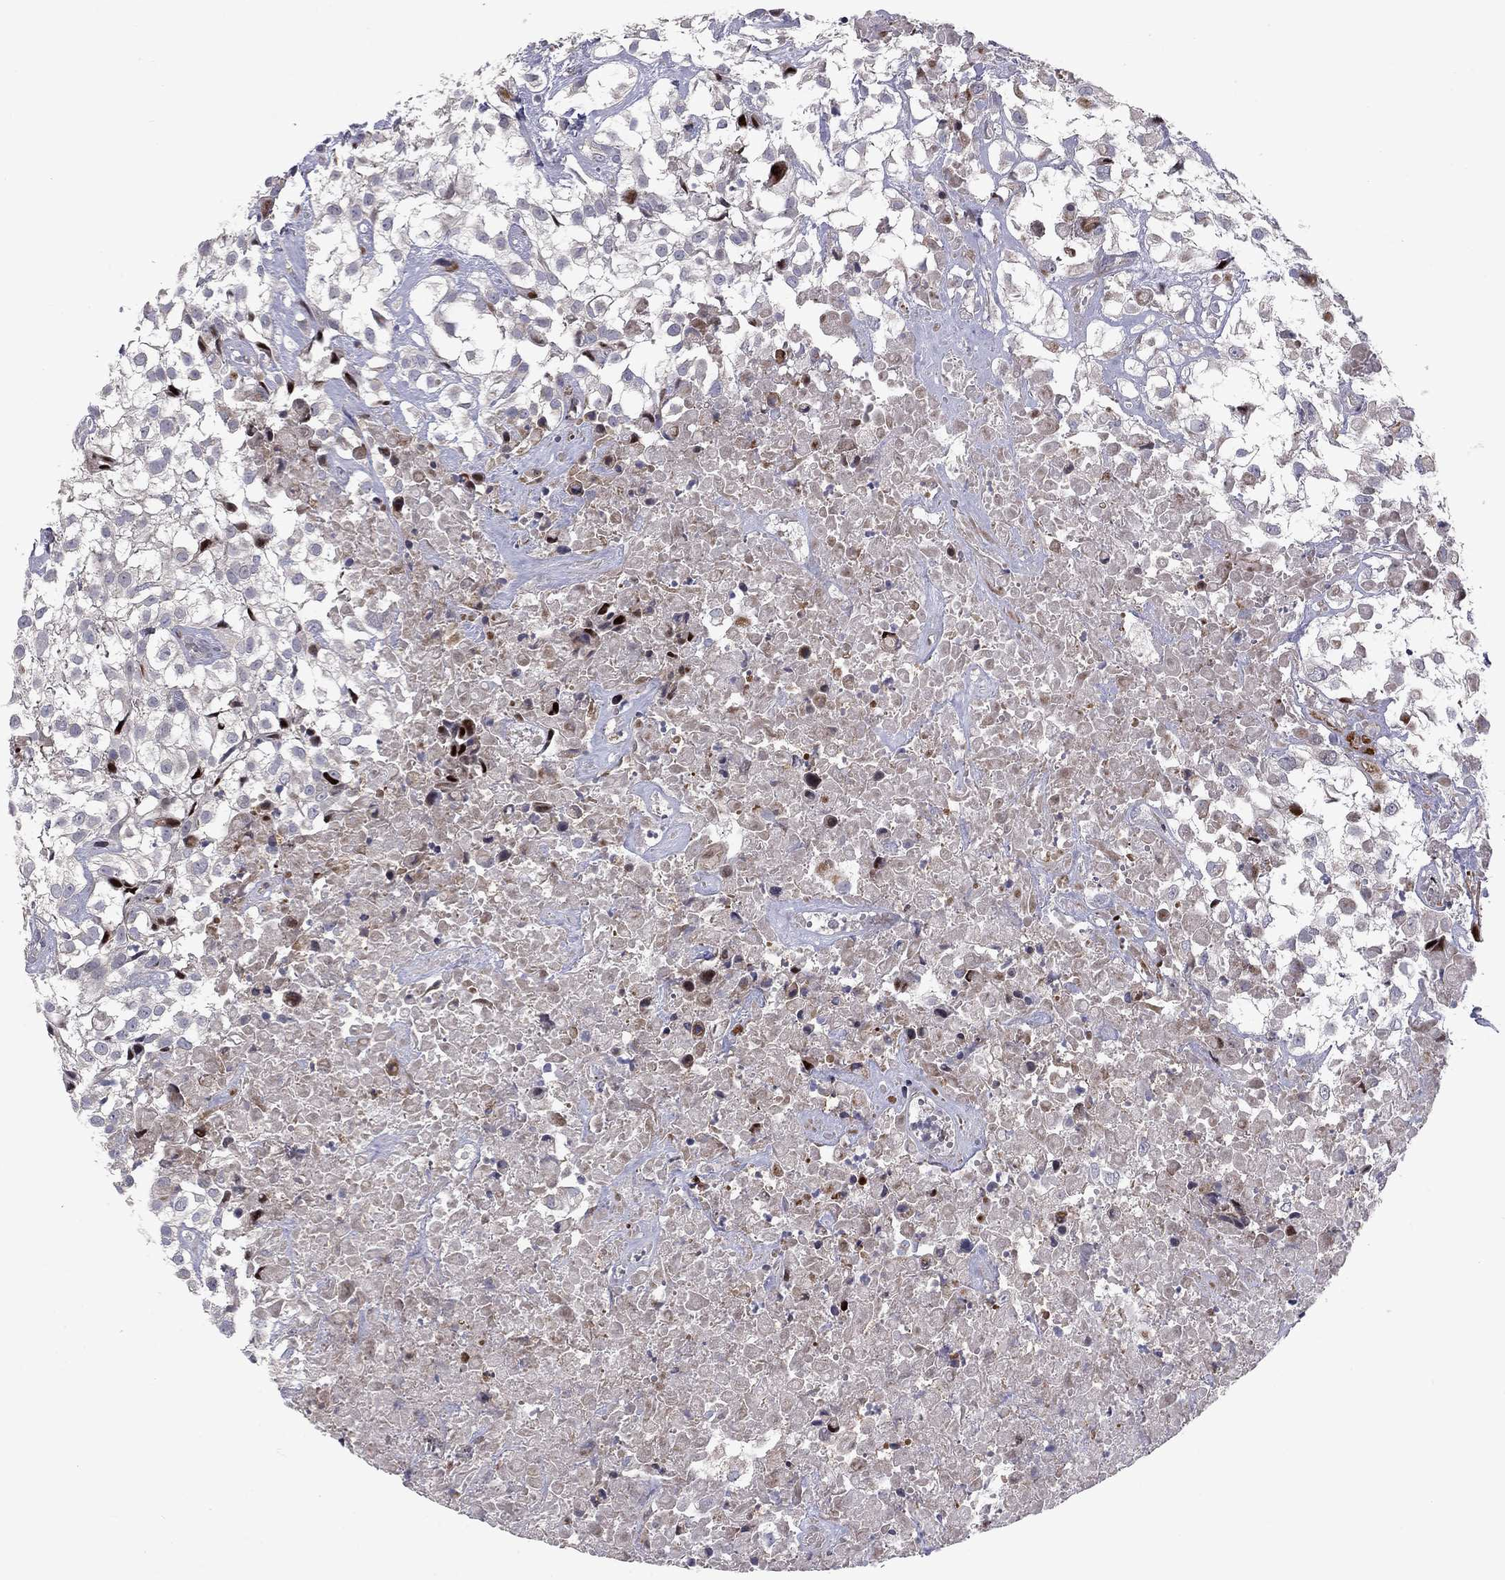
{"staining": {"intensity": "moderate", "quantity": "<25%", "location": "nuclear"}, "tissue": "urothelial cancer", "cell_type": "Tumor cells", "image_type": "cancer", "snomed": [{"axis": "morphology", "description": "Urothelial carcinoma, High grade"}, {"axis": "topography", "description": "Urinary bladder"}], "caption": "Protein staining of urothelial cancer tissue shows moderate nuclear expression in approximately <25% of tumor cells.", "gene": "MIOS", "patient": {"sex": "male", "age": 56}}